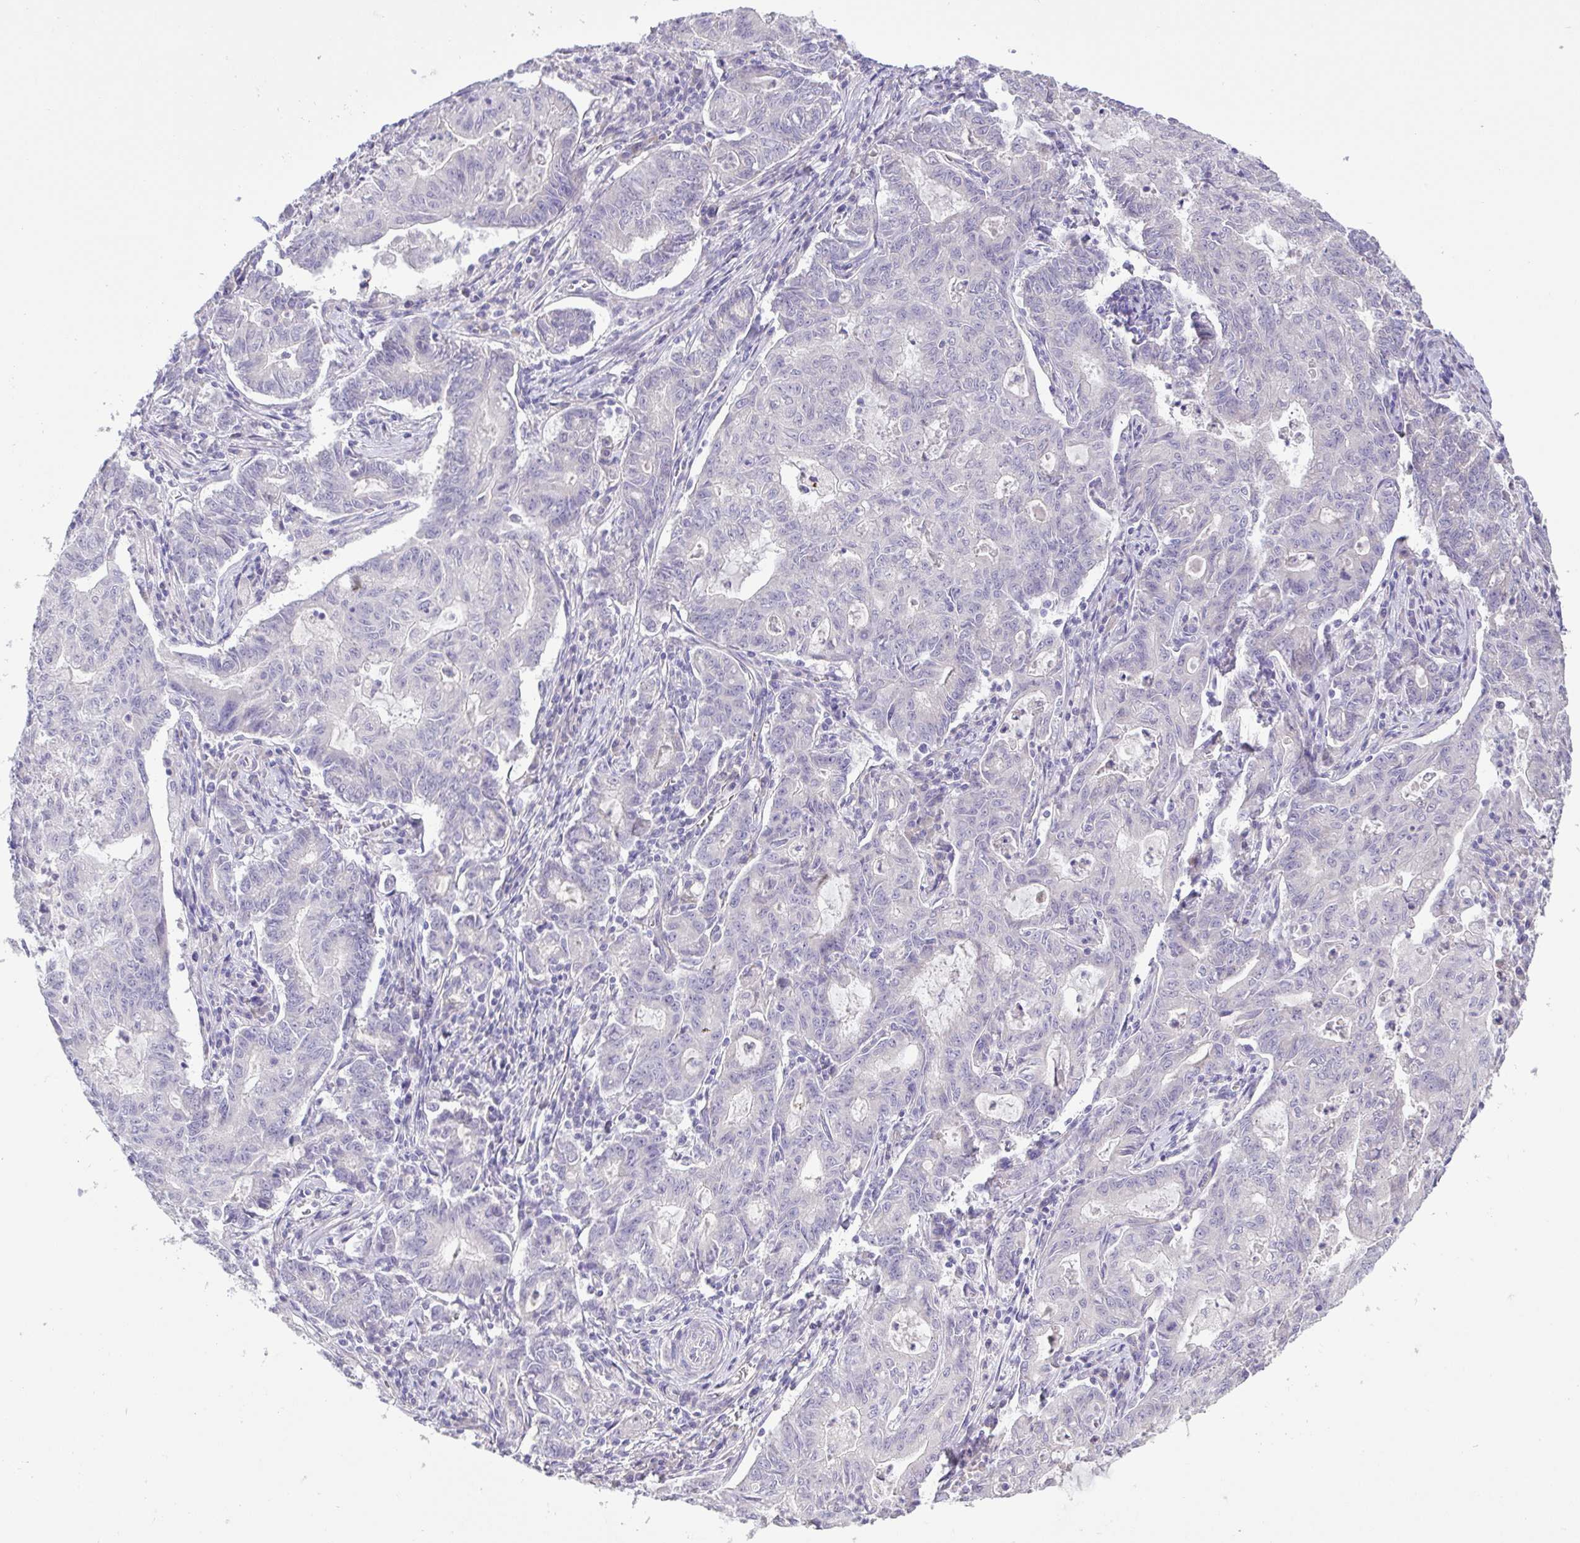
{"staining": {"intensity": "negative", "quantity": "none", "location": "none"}, "tissue": "stomach cancer", "cell_type": "Tumor cells", "image_type": "cancer", "snomed": [{"axis": "morphology", "description": "Adenocarcinoma, NOS"}, {"axis": "topography", "description": "Stomach, upper"}], "caption": "Stomach cancer (adenocarcinoma) was stained to show a protein in brown. There is no significant staining in tumor cells.", "gene": "C4orf33", "patient": {"sex": "female", "age": 79}}